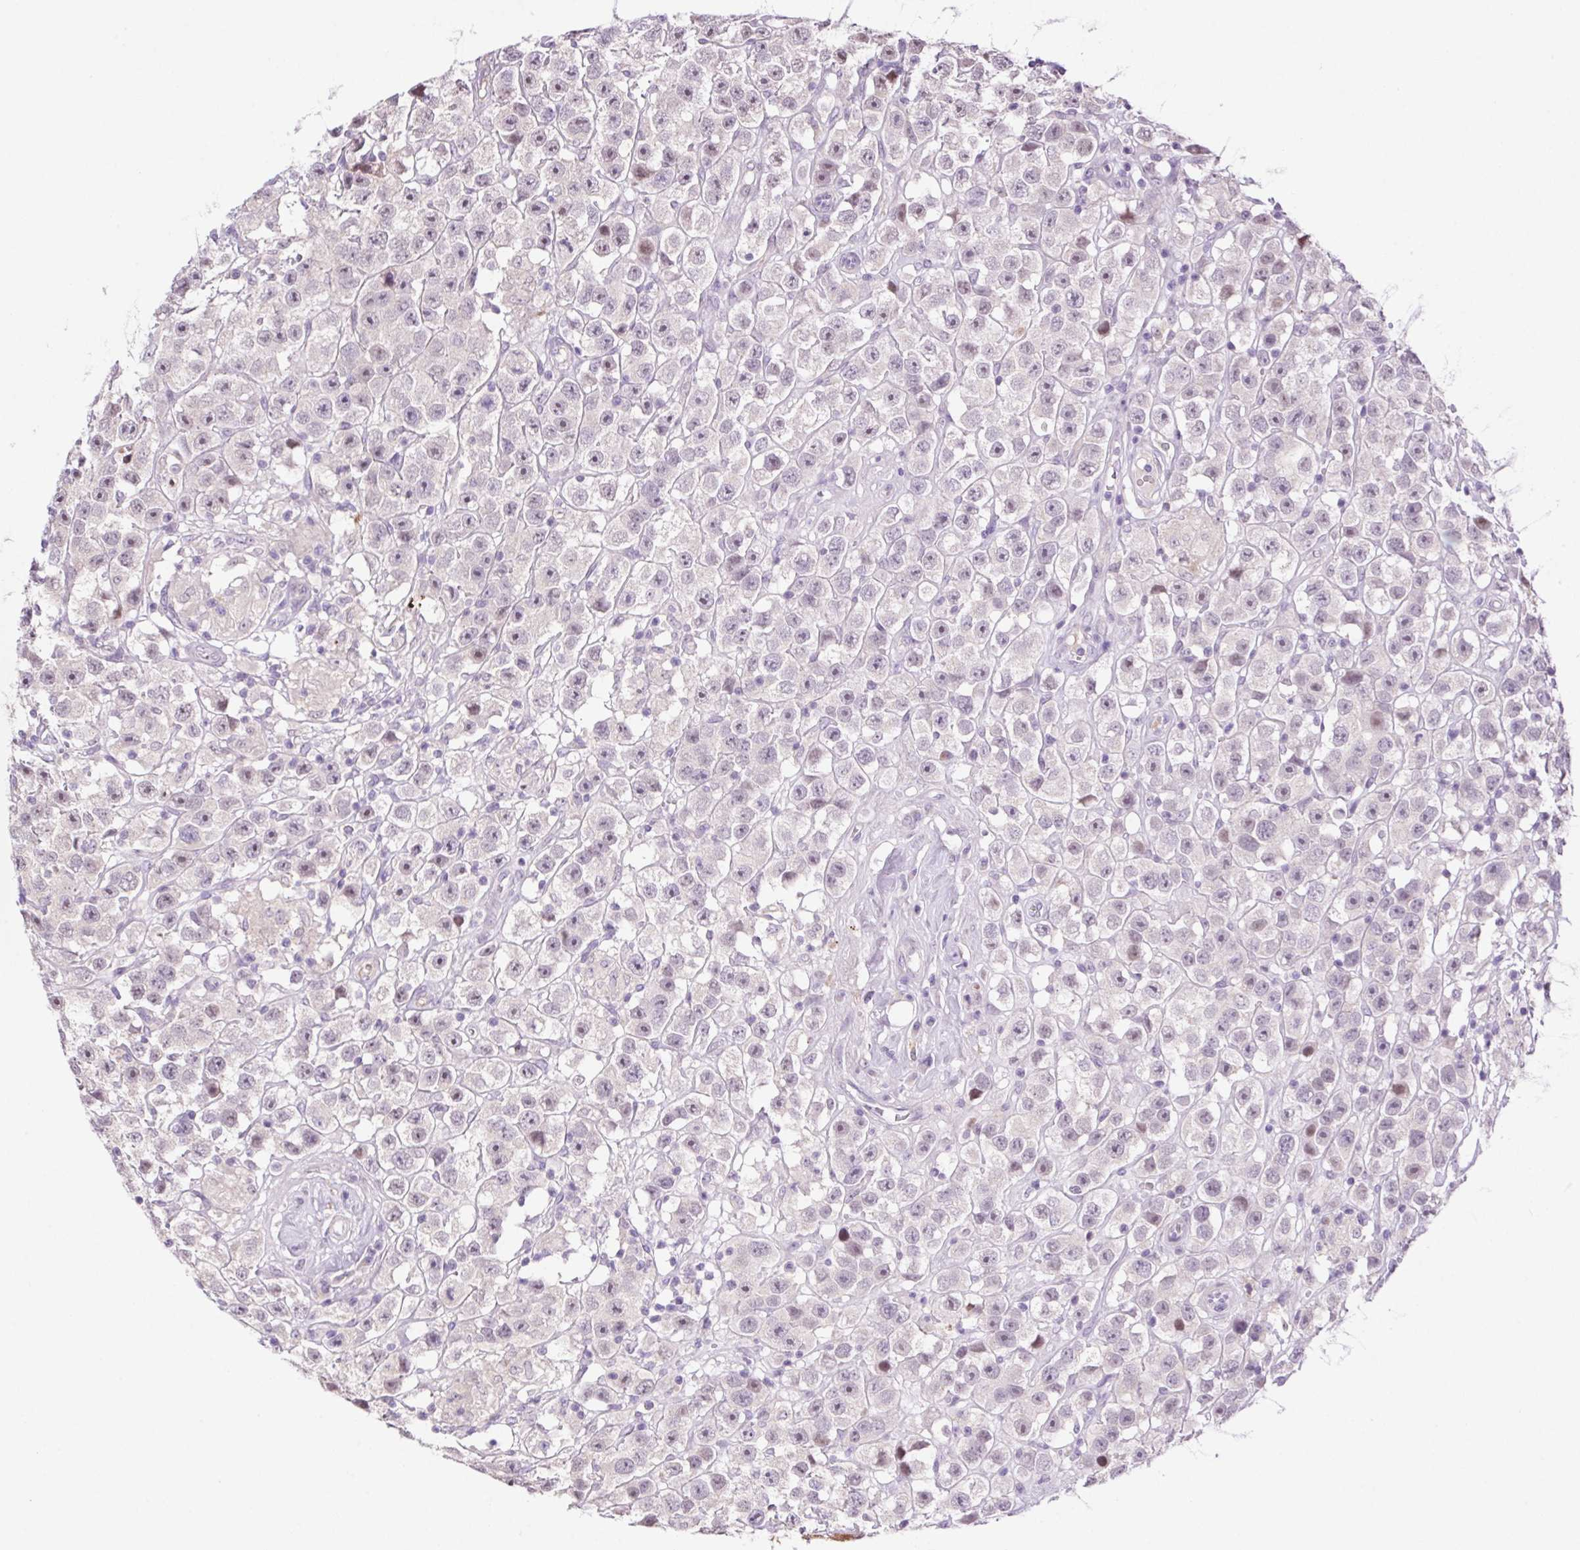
{"staining": {"intensity": "negative", "quantity": "none", "location": "none"}, "tissue": "testis cancer", "cell_type": "Tumor cells", "image_type": "cancer", "snomed": [{"axis": "morphology", "description": "Seminoma, NOS"}, {"axis": "topography", "description": "Testis"}], "caption": "Tumor cells show no significant protein positivity in testis seminoma. Nuclei are stained in blue.", "gene": "LRRTM1", "patient": {"sex": "male", "age": 45}}